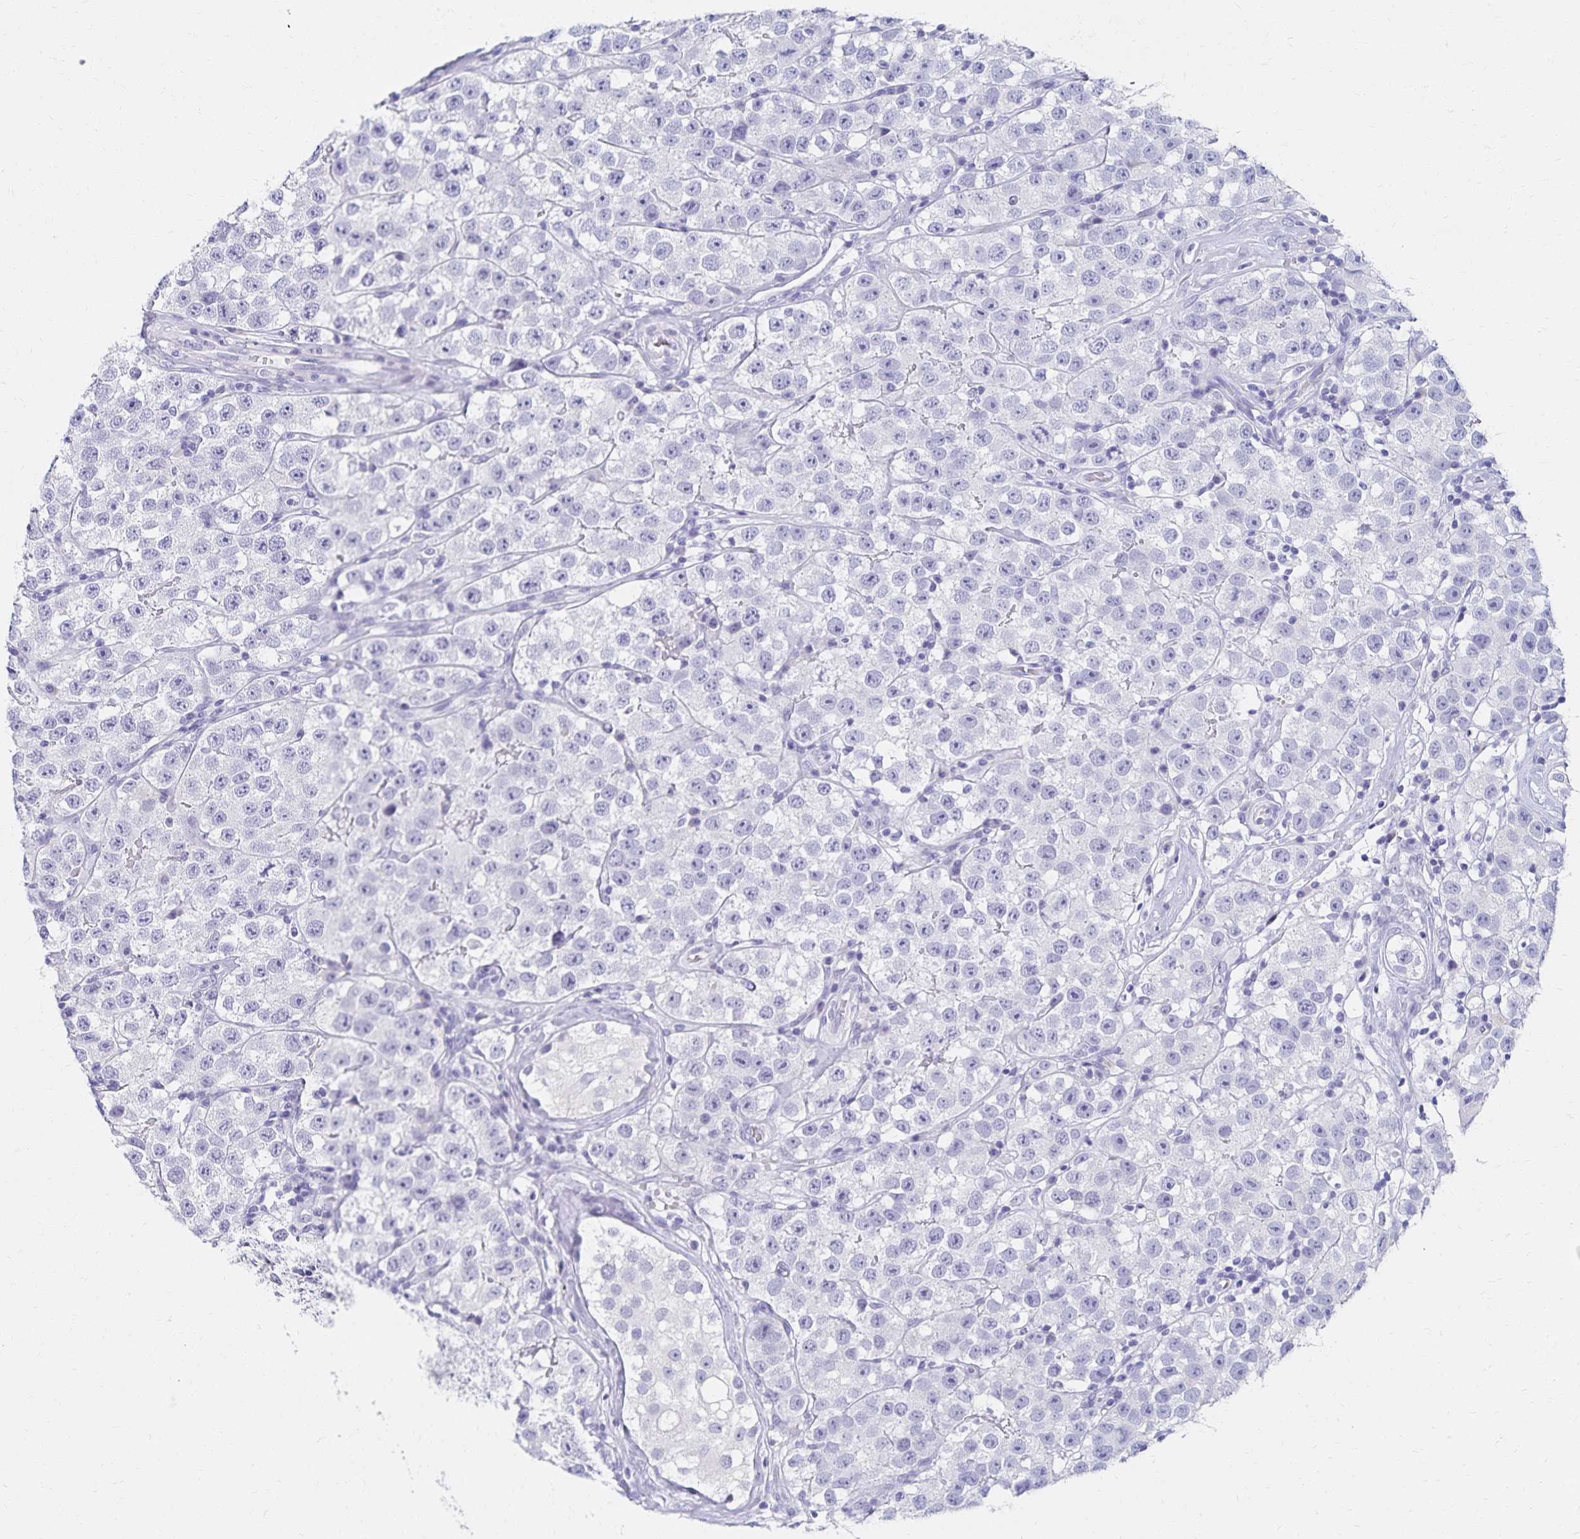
{"staining": {"intensity": "negative", "quantity": "none", "location": "none"}, "tissue": "testis cancer", "cell_type": "Tumor cells", "image_type": "cancer", "snomed": [{"axis": "morphology", "description": "Seminoma, NOS"}, {"axis": "topography", "description": "Testis"}], "caption": "Tumor cells show no significant positivity in testis cancer.", "gene": "C2orf50", "patient": {"sex": "male", "age": 34}}